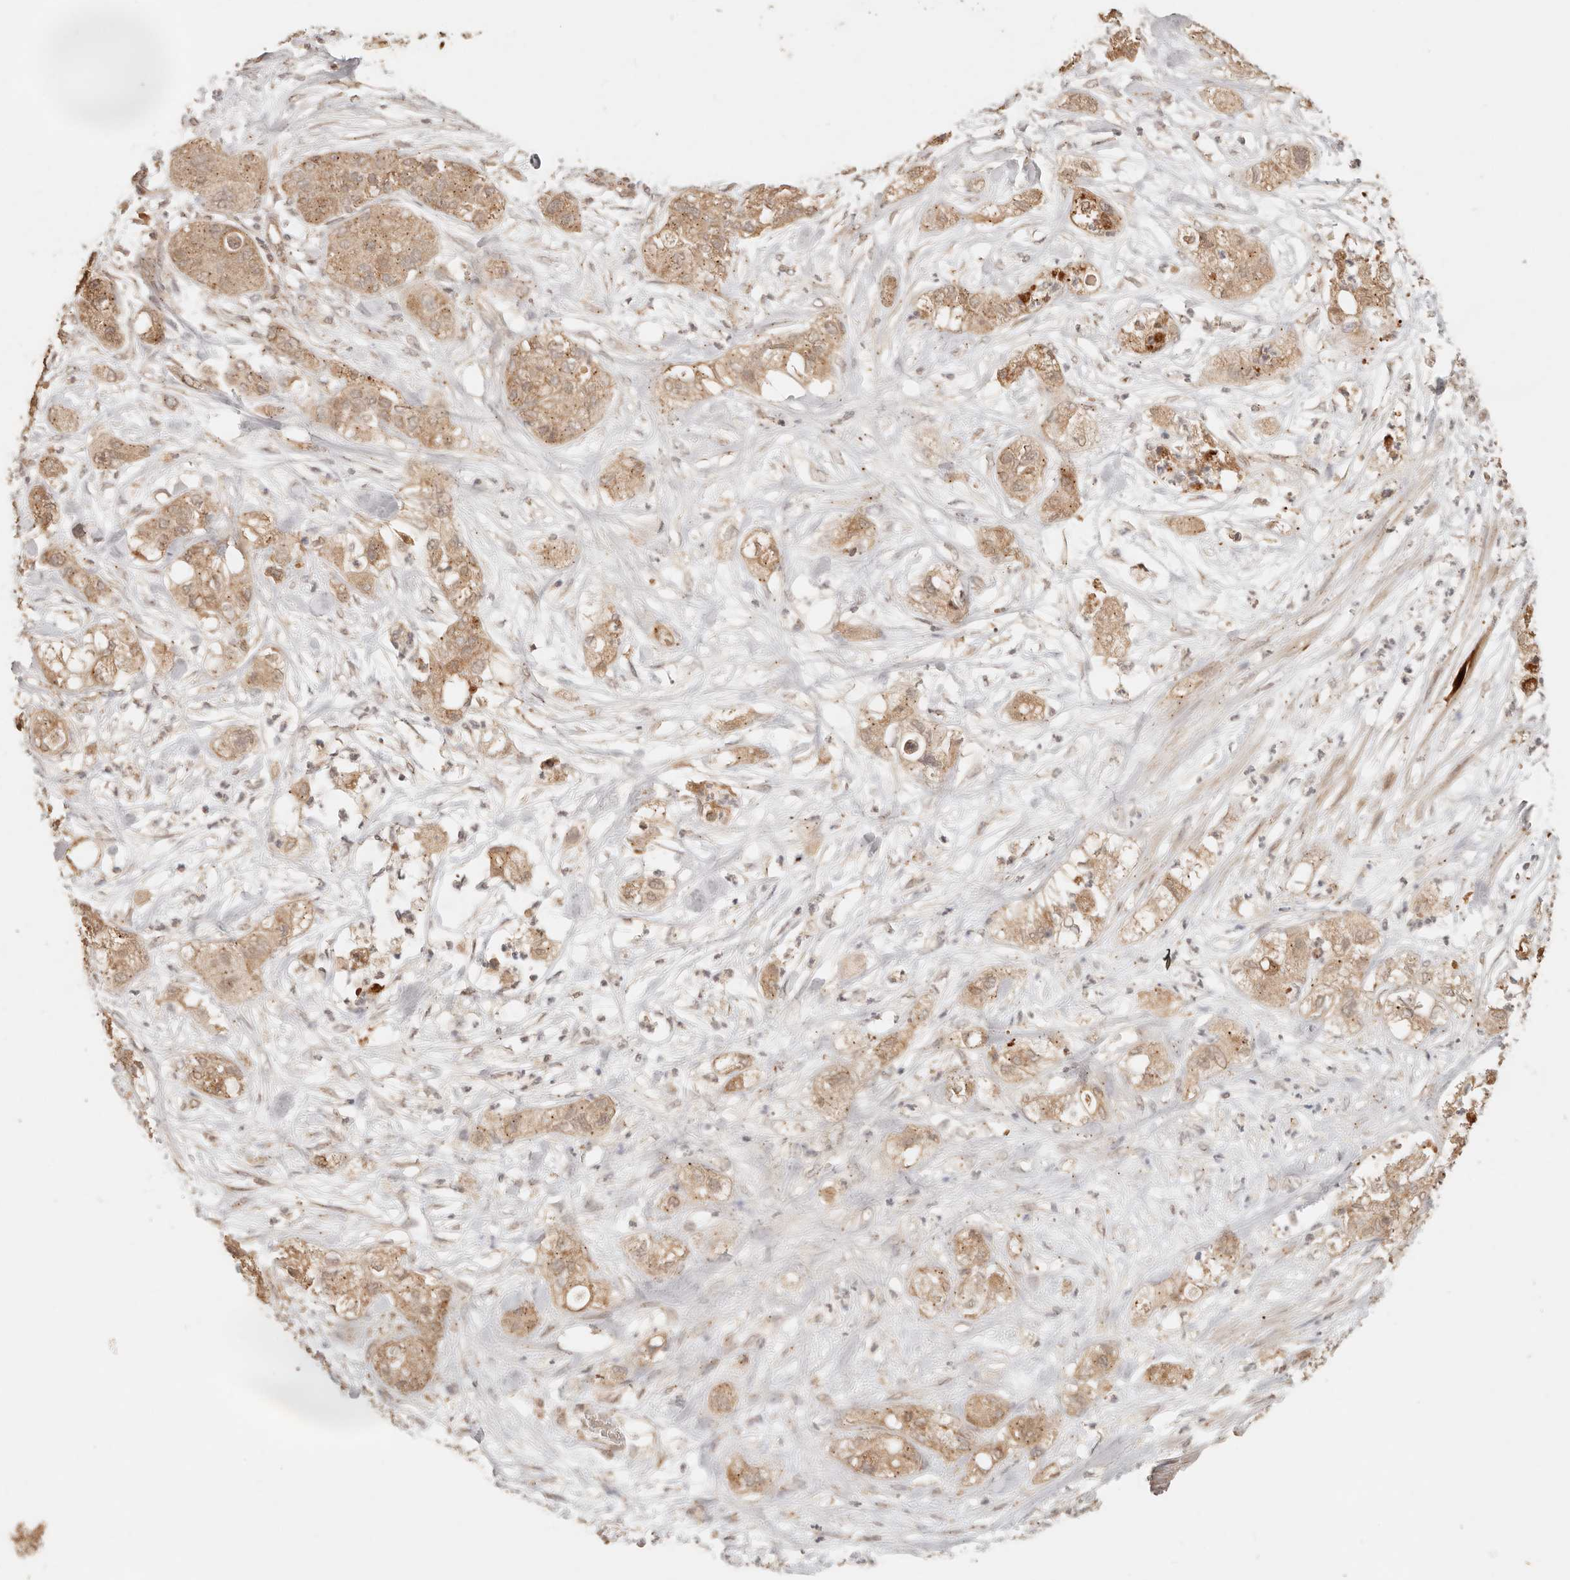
{"staining": {"intensity": "moderate", "quantity": ">75%", "location": "cytoplasmic/membranous"}, "tissue": "pancreatic cancer", "cell_type": "Tumor cells", "image_type": "cancer", "snomed": [{"axis": "morphology", "description": "Adenocarcinoma, NOS"}, {"axis": "topography", "description": "Pancreas"}], "caption": "Immunohistochemical staining of pancreatic cancer exhibits medium levels of moderate cytoplasmic/membranous staining in about >75% of tumor cells. Using DAB (brown) and hematoxylin (blue) stains, captured at high magnification using brightfield microscopy.", "gene": "LMO4", "patient": {"sex": "female", "age": 78}}